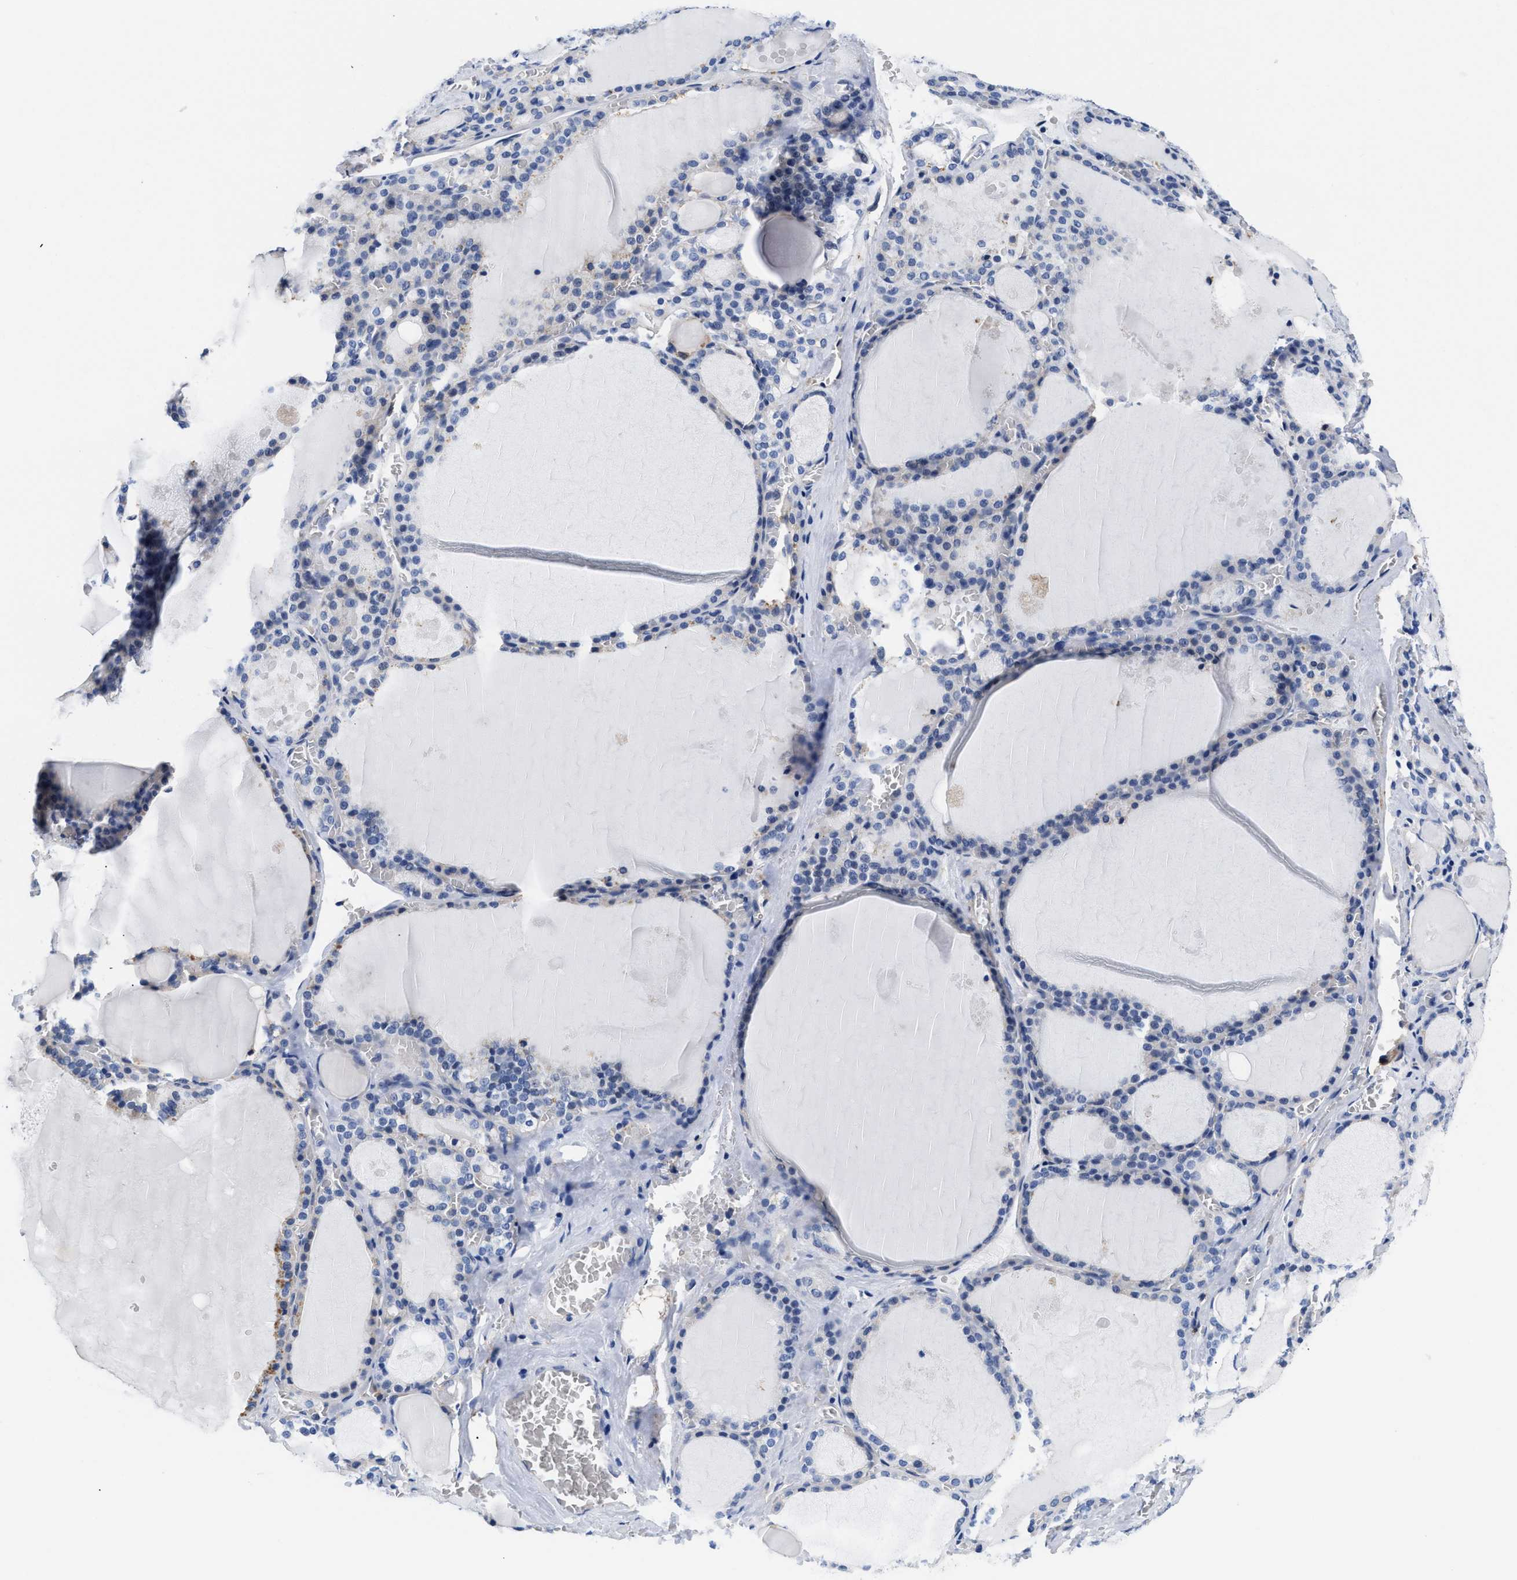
{"staining": {"intensity": "negative", "quantity": "none", "location": "none"}, "tissue": "thyroid gland", "cell_type": "Glandular cells", "image_type": "normal", "snomed": [{"axis": "morphology", "description": "Normal tissue, NOS"}, {"axis": "topography", "description": "Thyroid gland"}], "caption": "Glandular cells are negative for protein expression in benign human thyroid gland. (Brightfield microscopy of DAB immunohistochemistry (IHC) at high magnification).", "gene": "TRIM29", "patient": {"sex": "male", "age": 56}}